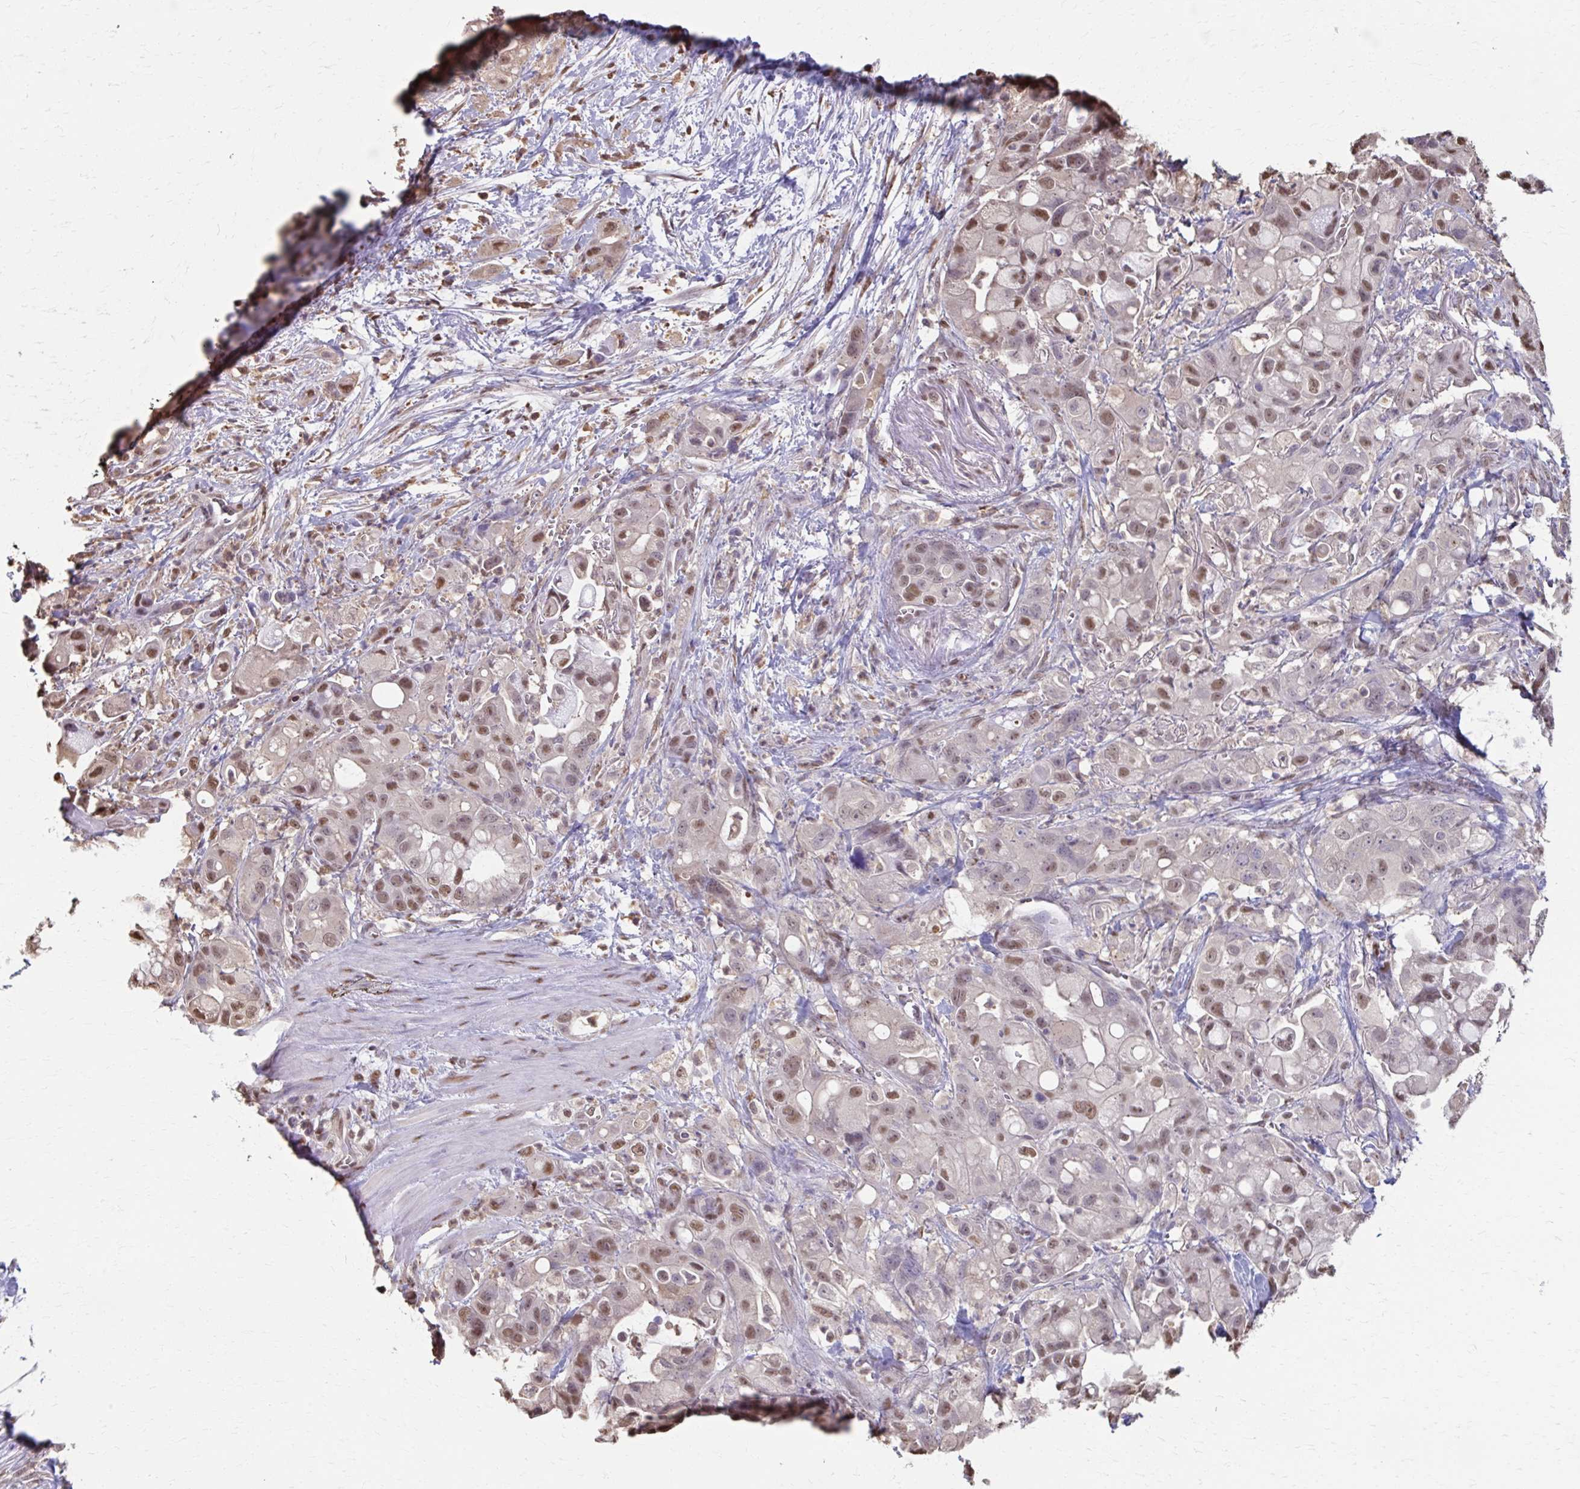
{"staining": {"intensity": "moderate", "quantity": "25%-75%", "location": "nuclear"}, "tissue": "pancreatic cancer", "cell_type": "Tumor cells", "image_type": "cancer", "snomed": [{"axis": "morphology", "description": "Adenocarcinoma, NOS"}, {"axis": "topography", "description": "Pancreas"}], "caption": "The photomicrograph reveals immunohistochemical staining of adenocarcinoma (pancreatic). There is moderate nuclear positivity is identified in about 25%-75% of tumor cells.", "gene": "ING4", "patient": {"sex": "male", "age": 68}}